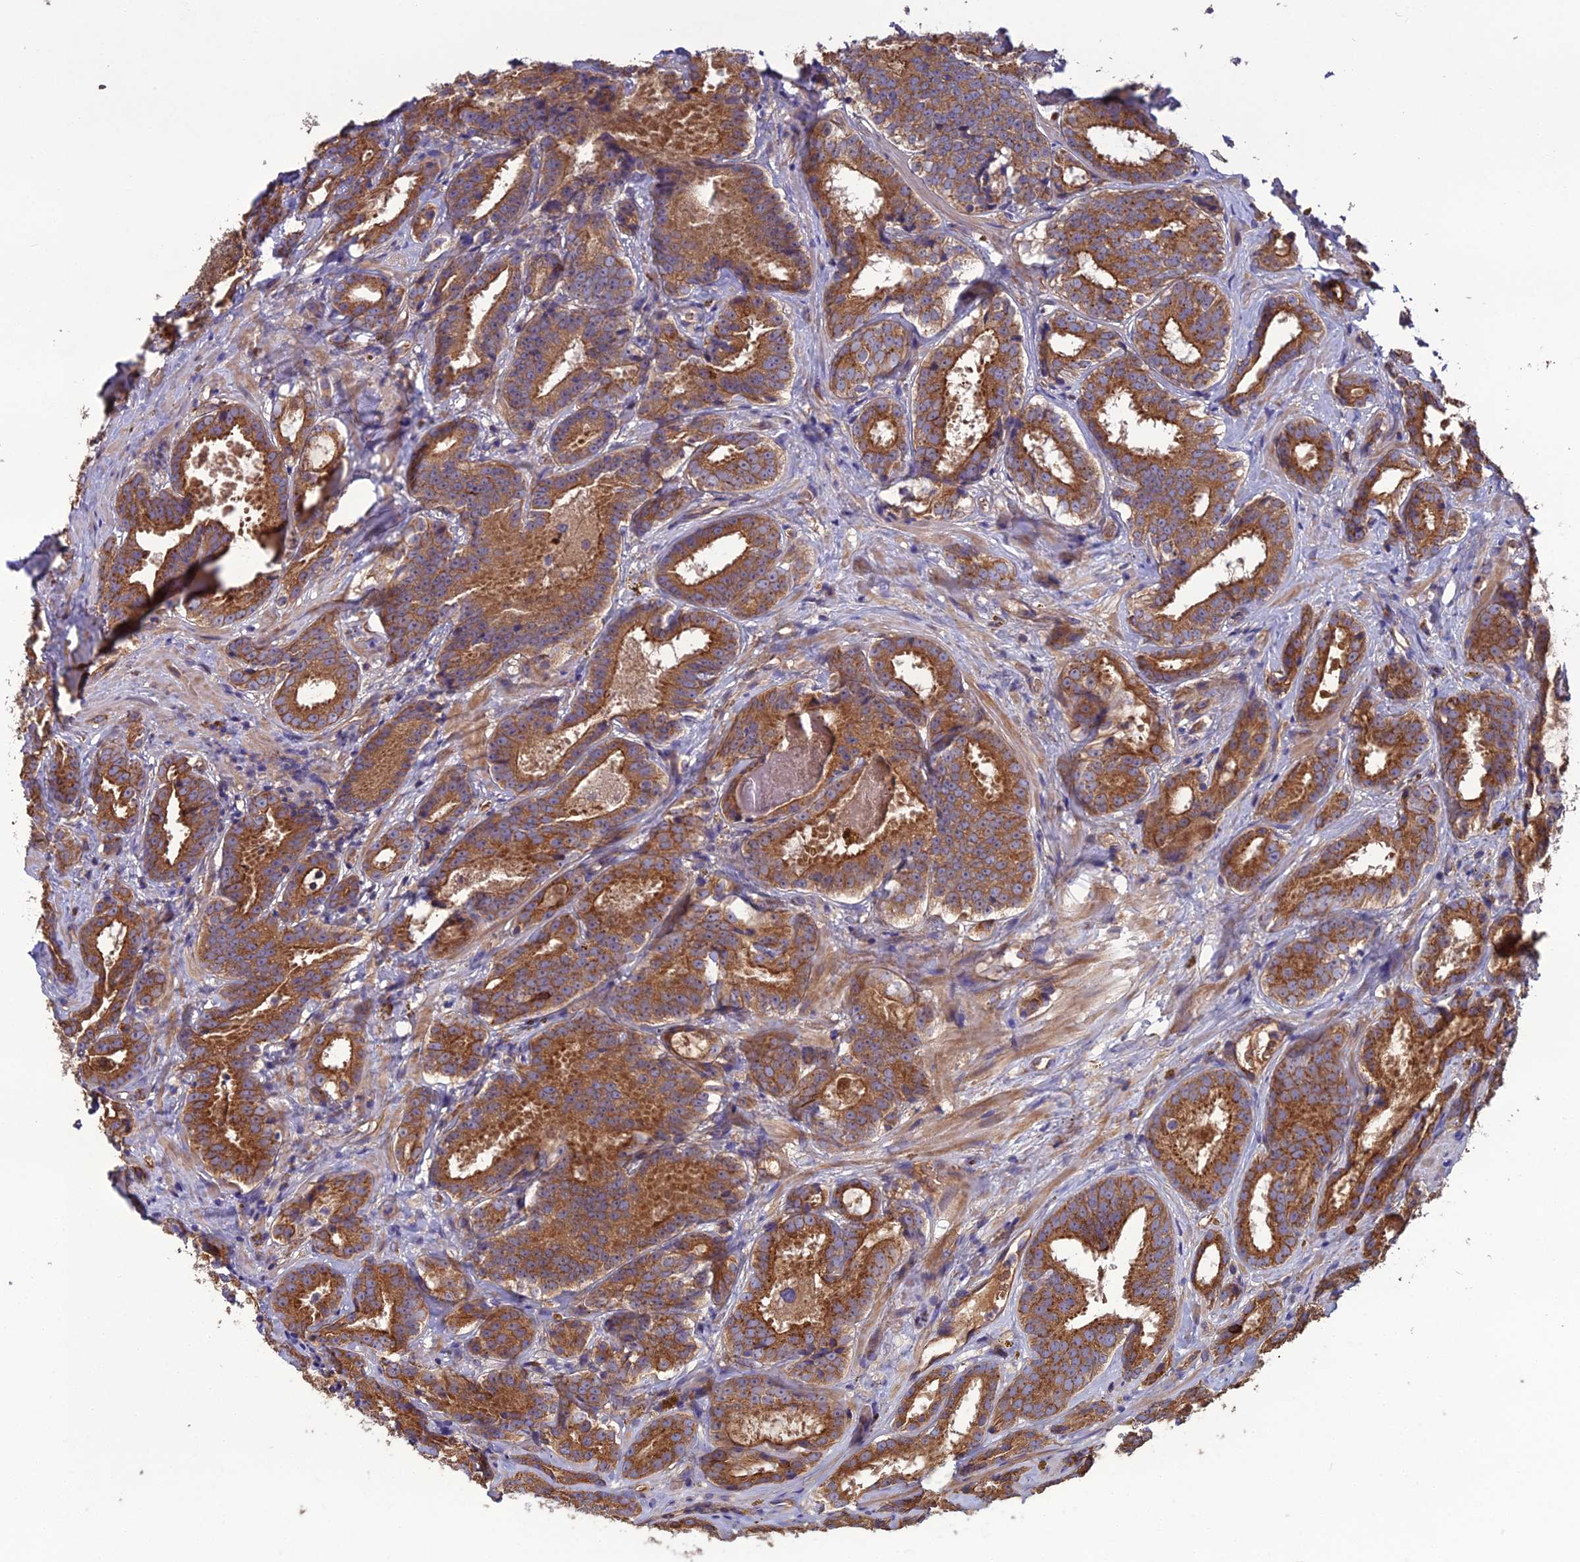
{"staining": {"intensity": "moderate", "quantity": ">75%", "location": "cytoplasmic/membranous"}, "tissue": "prostate cancer", "cell_type": "Tumor cells", "image_type": "cancer", "snomed": [{"axis": "morphology", "description": "Adenocarcinoma, High grade"}, {"axis": "topography", "description": "Prostate"}], "caption": "Immunohistochemical staining of prostate high-grade adenocarcinoma reveals medium levels of moderate cytoplasmic/membranous positivity in approximately >75% of tumor cells.", "gene": "GALR2", "patient": {"sex": "male", "age": 57}}